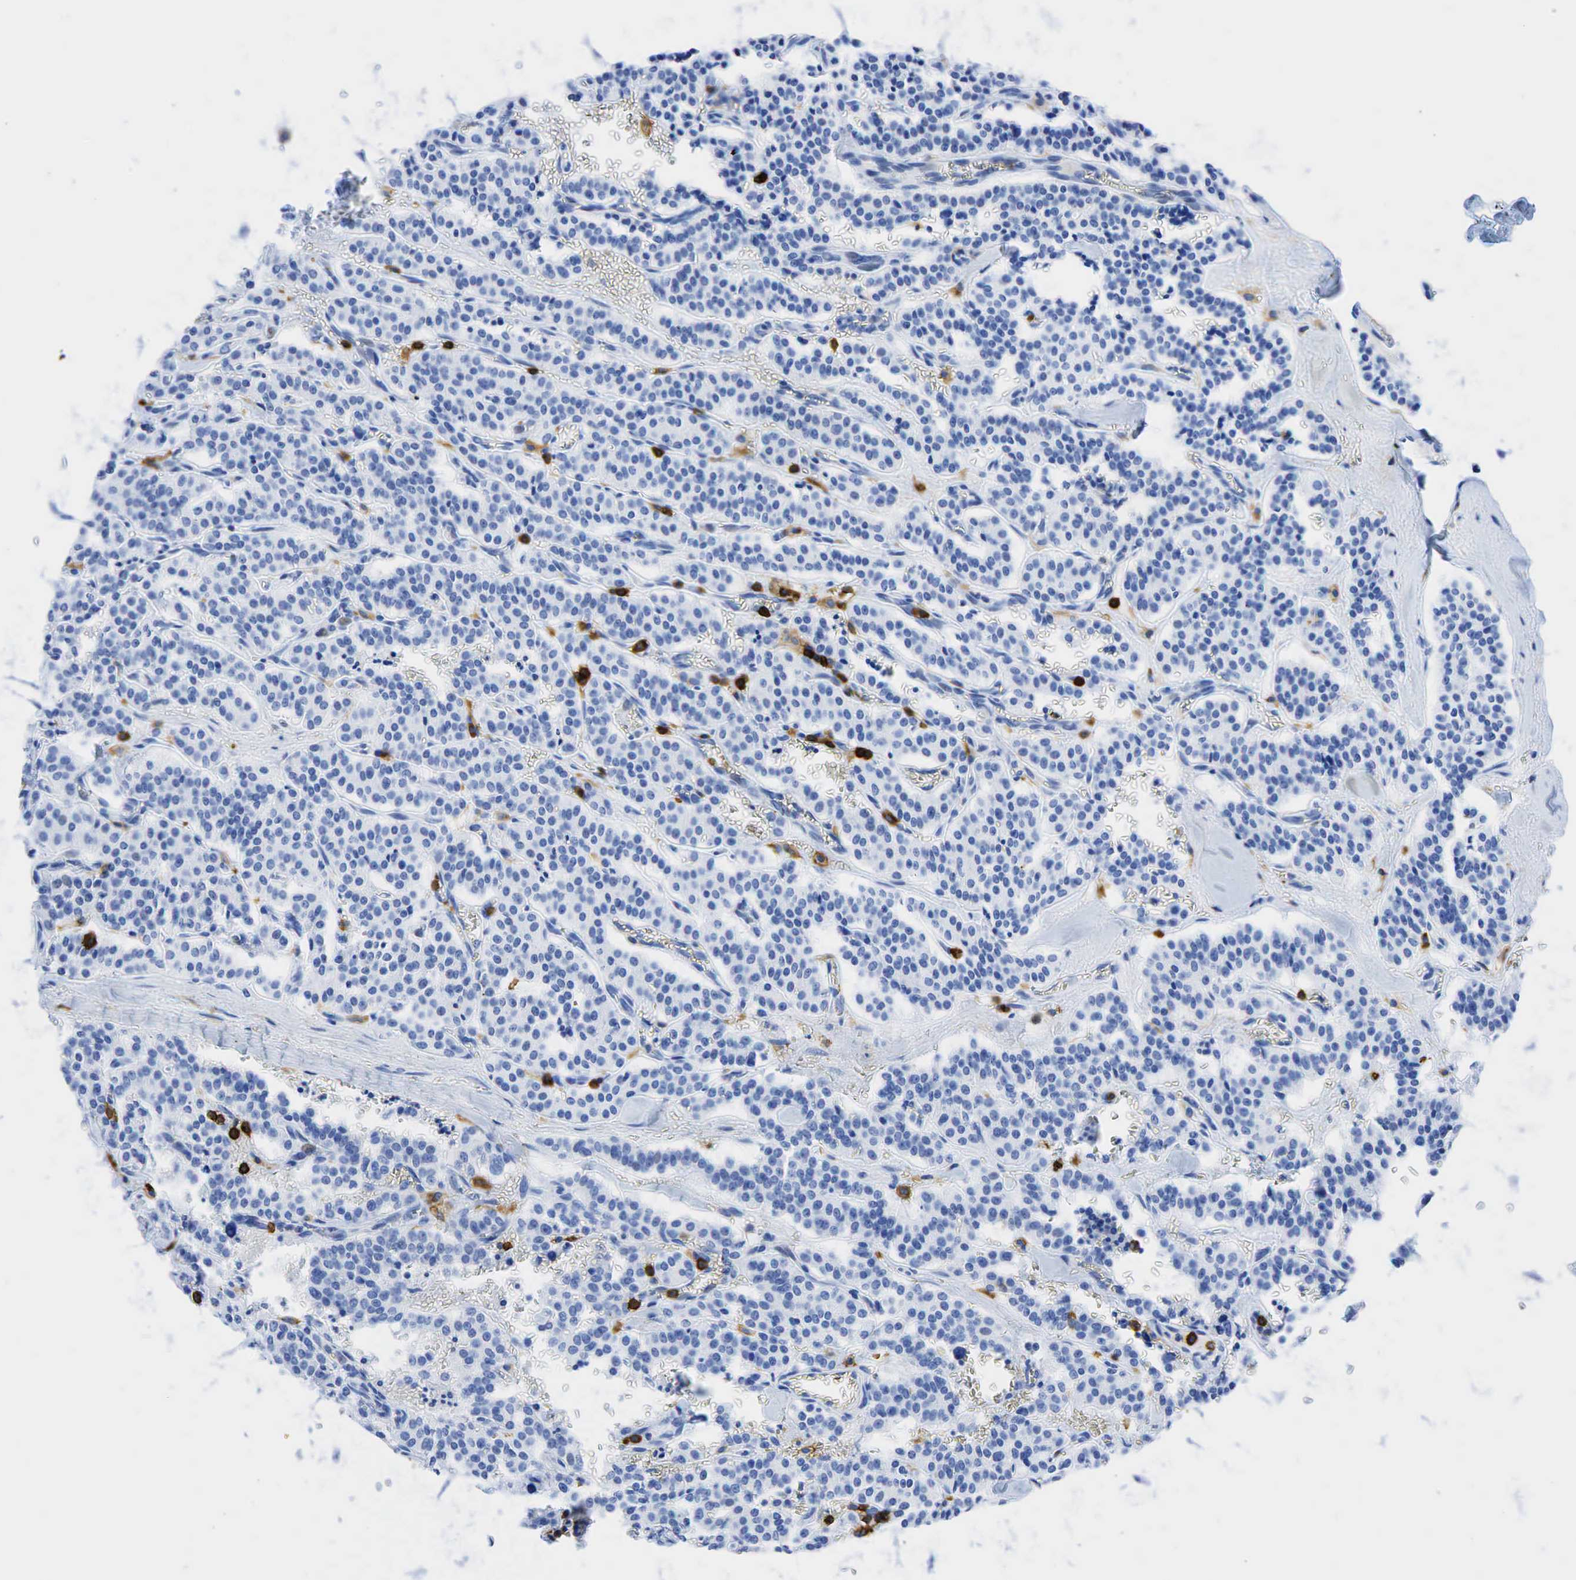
{"staining": {"intensity": "negative", "quantity": "none", "location": "none"}, "tissue": "carcinoid", "cell_type": "Tumor cells", "image_type": "cancer", "snomed": [{"axis": "morphology", "description": "Carcinoid, malignant, NOS"}, {"axis": "topography", "description": "Bronchus"}], "caption": "Immunohistochemistry (IHC) of human carcinoid (malignant) exhibits no staining in tumor cells.", "gene": "PTPRC", "patient": {"sex": "male", "age": 55}}